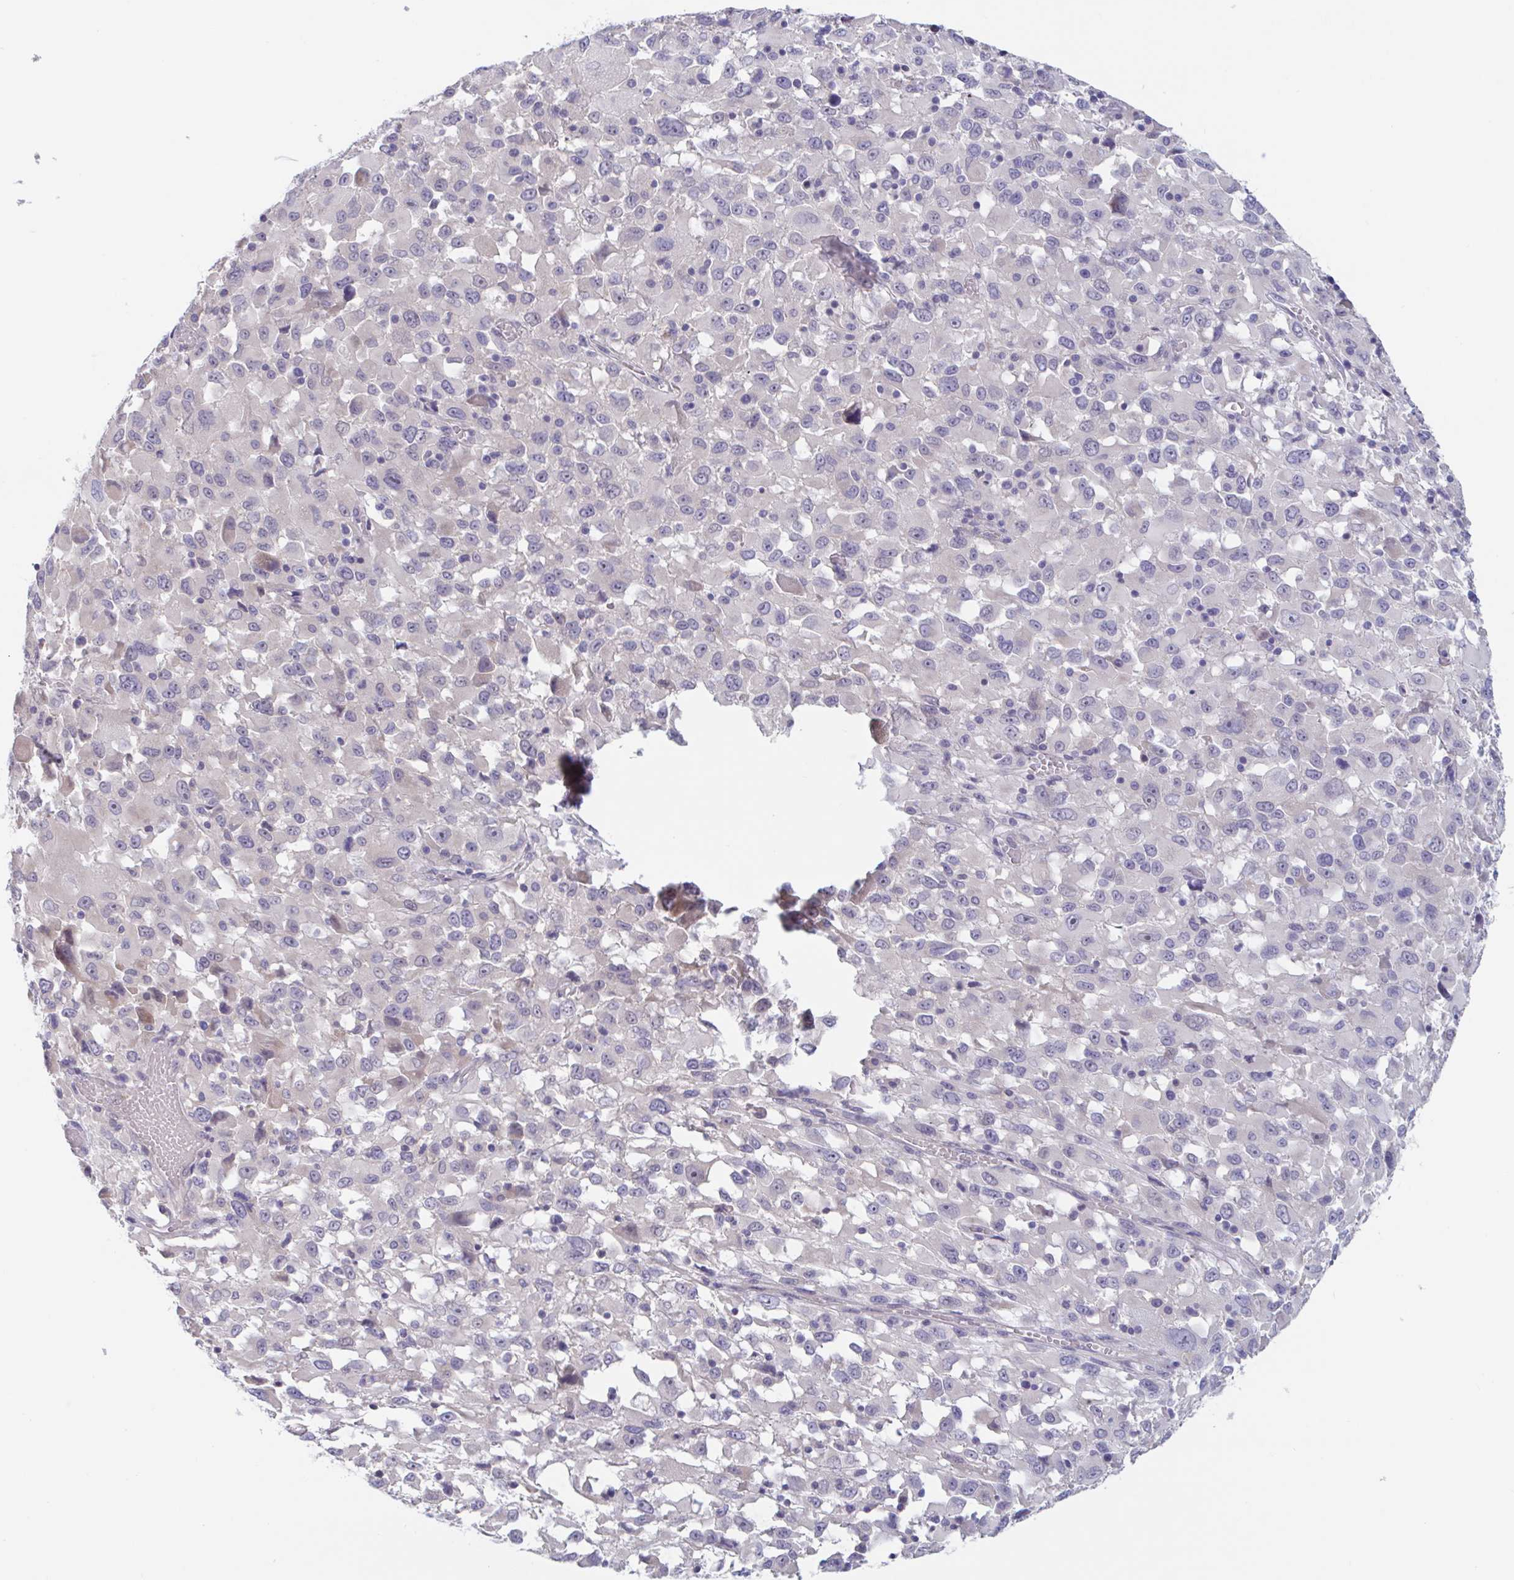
{"staining": {"intensity": "negative", "quantity": "none", "location": "none"}, "tissue": "melanoma", "cell_type": "Tumor cells", "image_type": "cancer", "snomed": [{"axis": "morphology", "description": "Malignant melanoma, Metastatic site"}, {"axis": "topography", "description": "Soft tissue"}], "caption": "Immunohistochemistry micrograph of neoplastic tissue: malignant melanoma (metastatic site) stained with DAB (3,3'-diaminobenzidine) exhibits no significant protein positivity in tumor cells. (DAB immunohistochemistry (IHC) with hematoxylin counter stain).", "gene": "UNKL", "patient": {"sex": "male", "age": 50}}